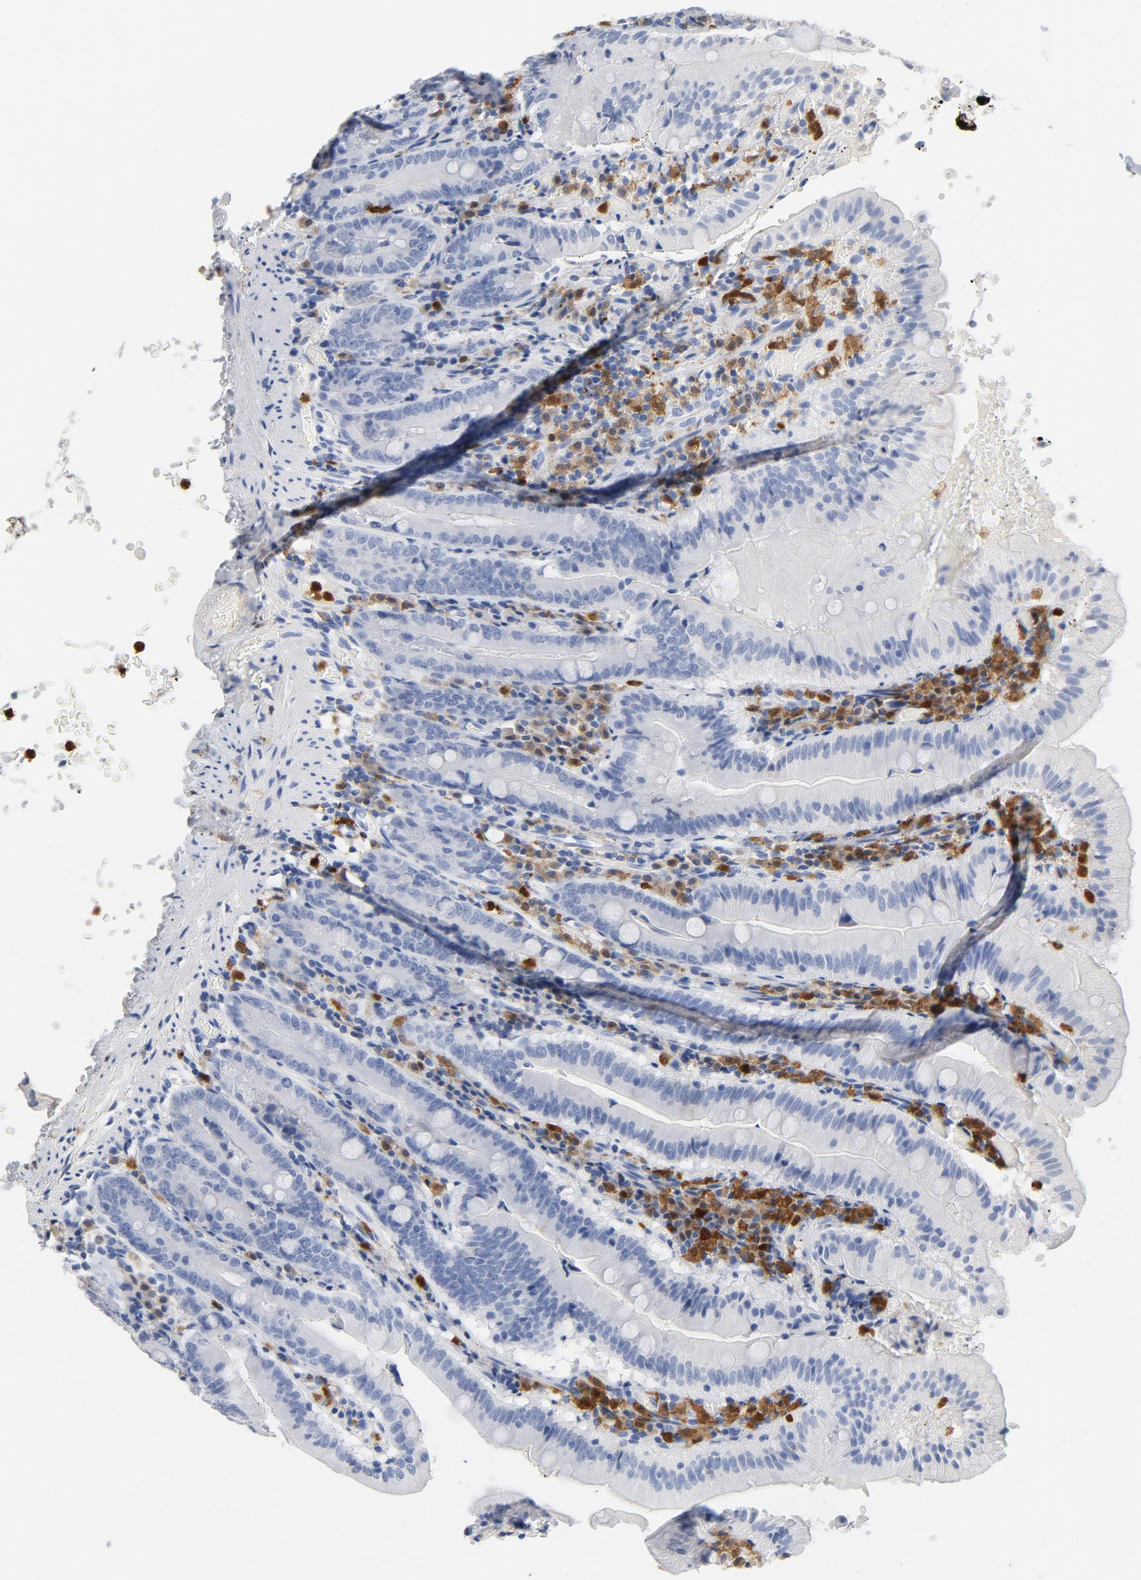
{"staining": {"intensity": "negative", "quantity": "none", "location": "none"}, "tissue": "small intestine", "cell_type": "Glandular cells", "image_type": "normal", "snomed": [{"axis": "morphology", "description": "Normal tissue, NOS"}, {"axis": "topography", "description": "Small intestine"}], "caption": "Immunohistochemistry (IHC) histopathology image of unremarkable small intestine stained for a protein (brown), which displays no expression in glandular cells. The staining is performed using DAB (3,3'-diaminobenzidine) brown chromogen with nuclei counter-stained in using hematoxylin.", "gene": "NCF1", "patient": {"sex": "male", "age": 71}}